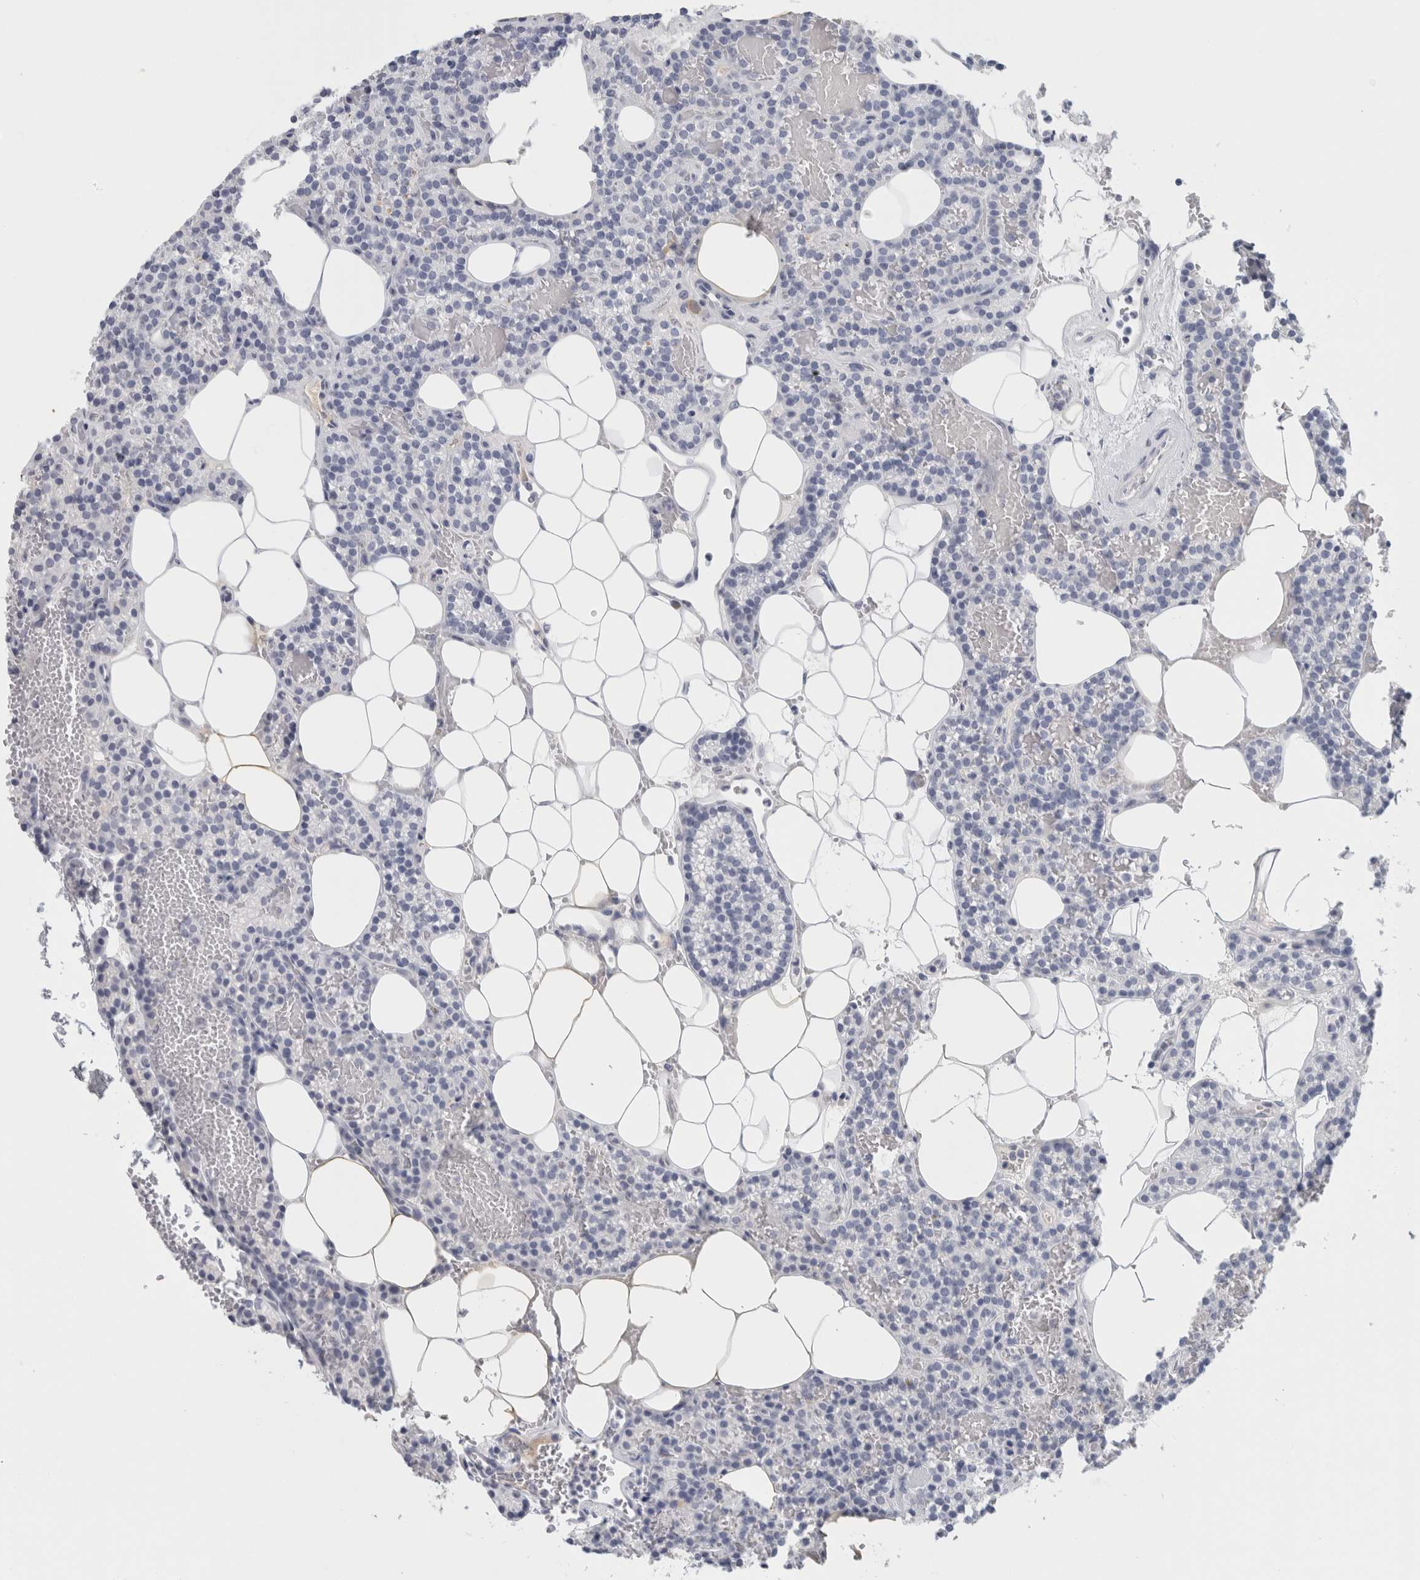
{"staining": {"intensity": "negative", "quantity": "none", "location": "none"}, "tissue": "parathyroid gland", "cell_type": "Glandular cells", "image_type": "normal", "snomed": [{"axis": "morphology", "description": "Normal tissue, NOS"}, {"axis": "topography", "description": "Parathyroid gland"}], "caption": "DAB immunohistochemical staining of benign parathyroid gland shows no significant expression in glandular cells.", "gene": "TSPAN8", "patient": {"sex": "male", "age": 58}}